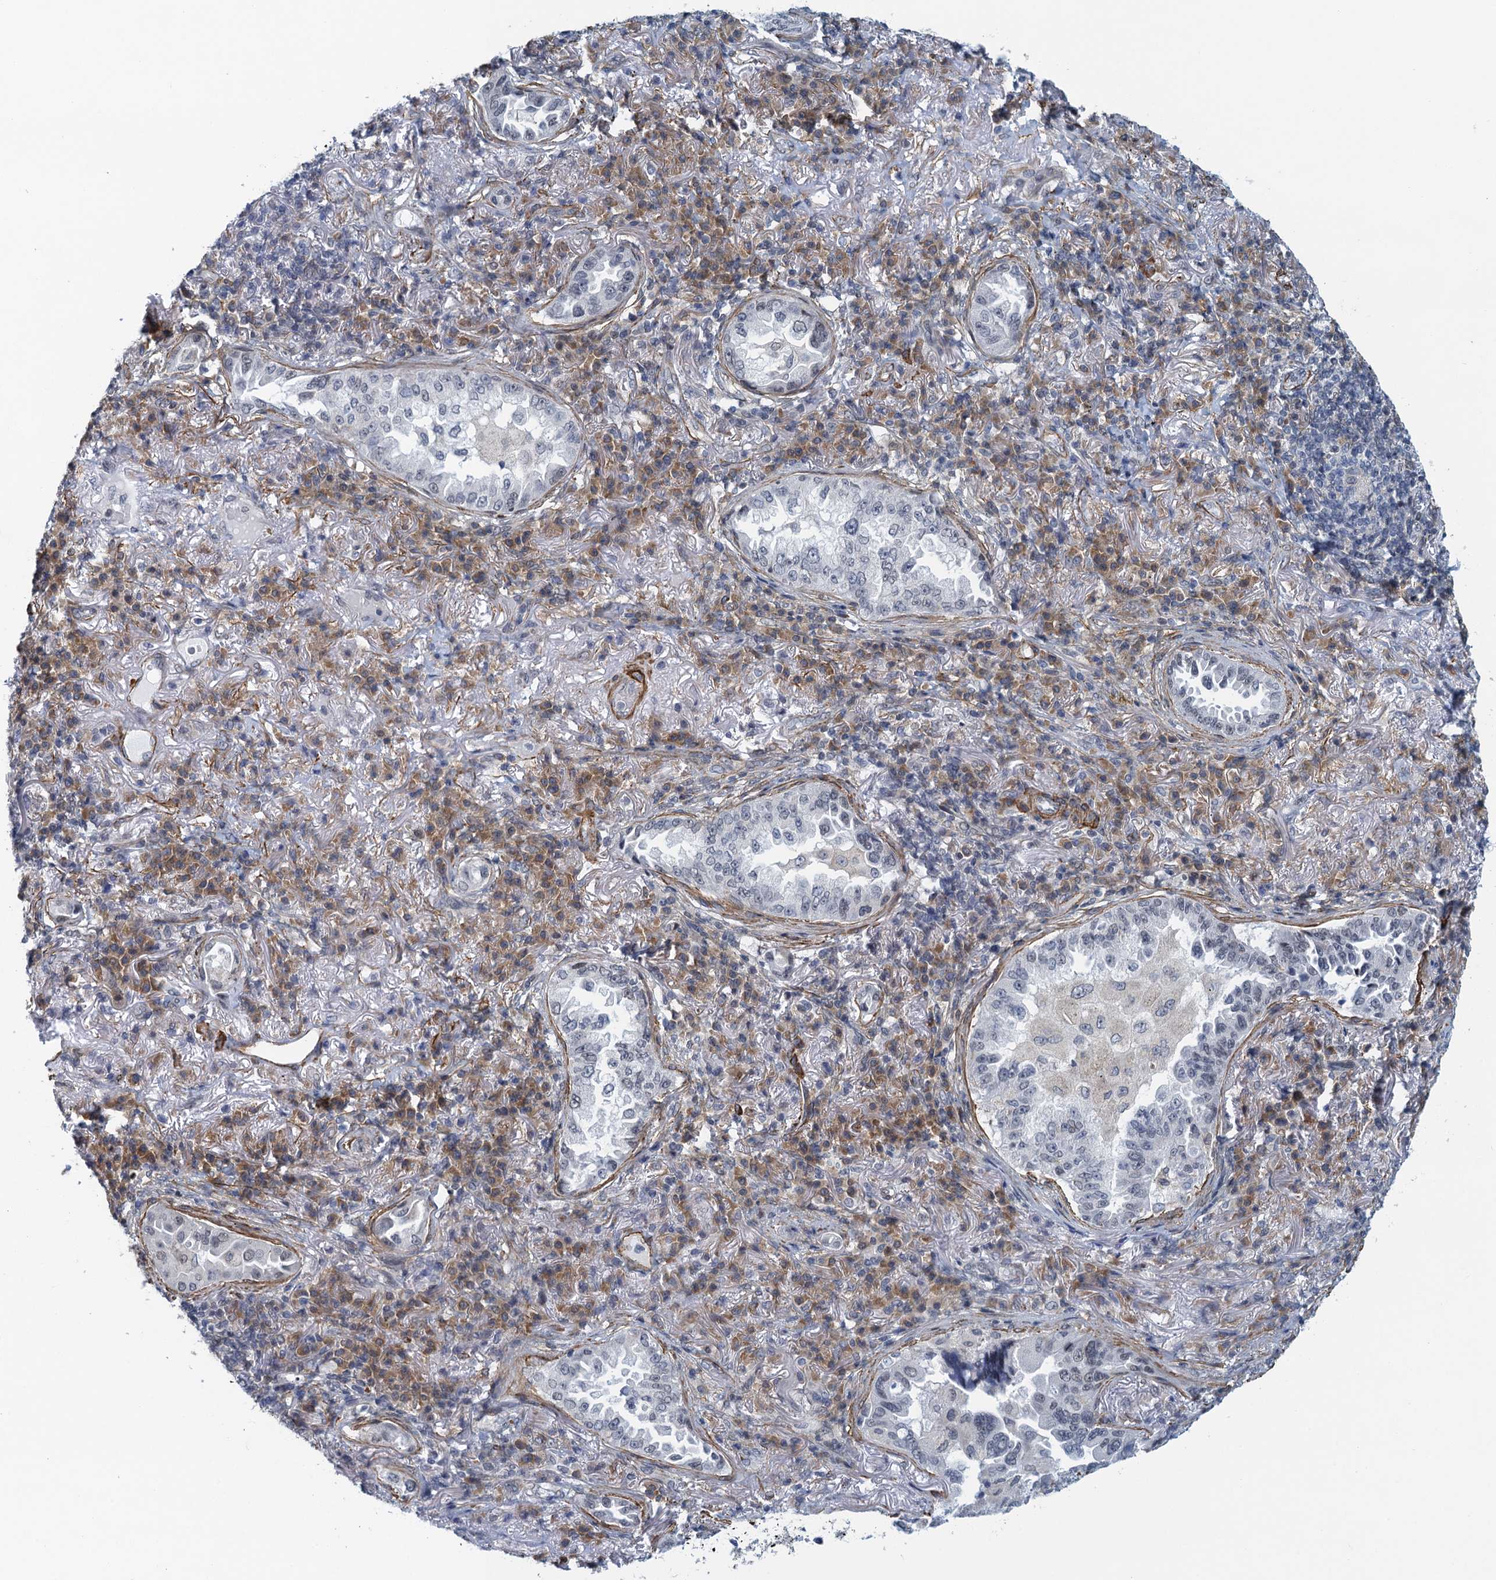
{"staining": {"intensity": "negative", "quantity": "none", "location": "none"}, "tissue": "lung cancer", "cell_type": "Tumor cells", "image_type": "cancer", "snomed": [{"axis": "morphology", "description": "Adenocarcinoma, NOS"}, {"axis": "topography", "description": "Lung"}], "caption": "Adenocarcinoma (lung) was stained to show a protein in brown. There is no significant expression in tumor cells.", "gene": "ALG2", "patient": {"sex": "female", "age": 69}}